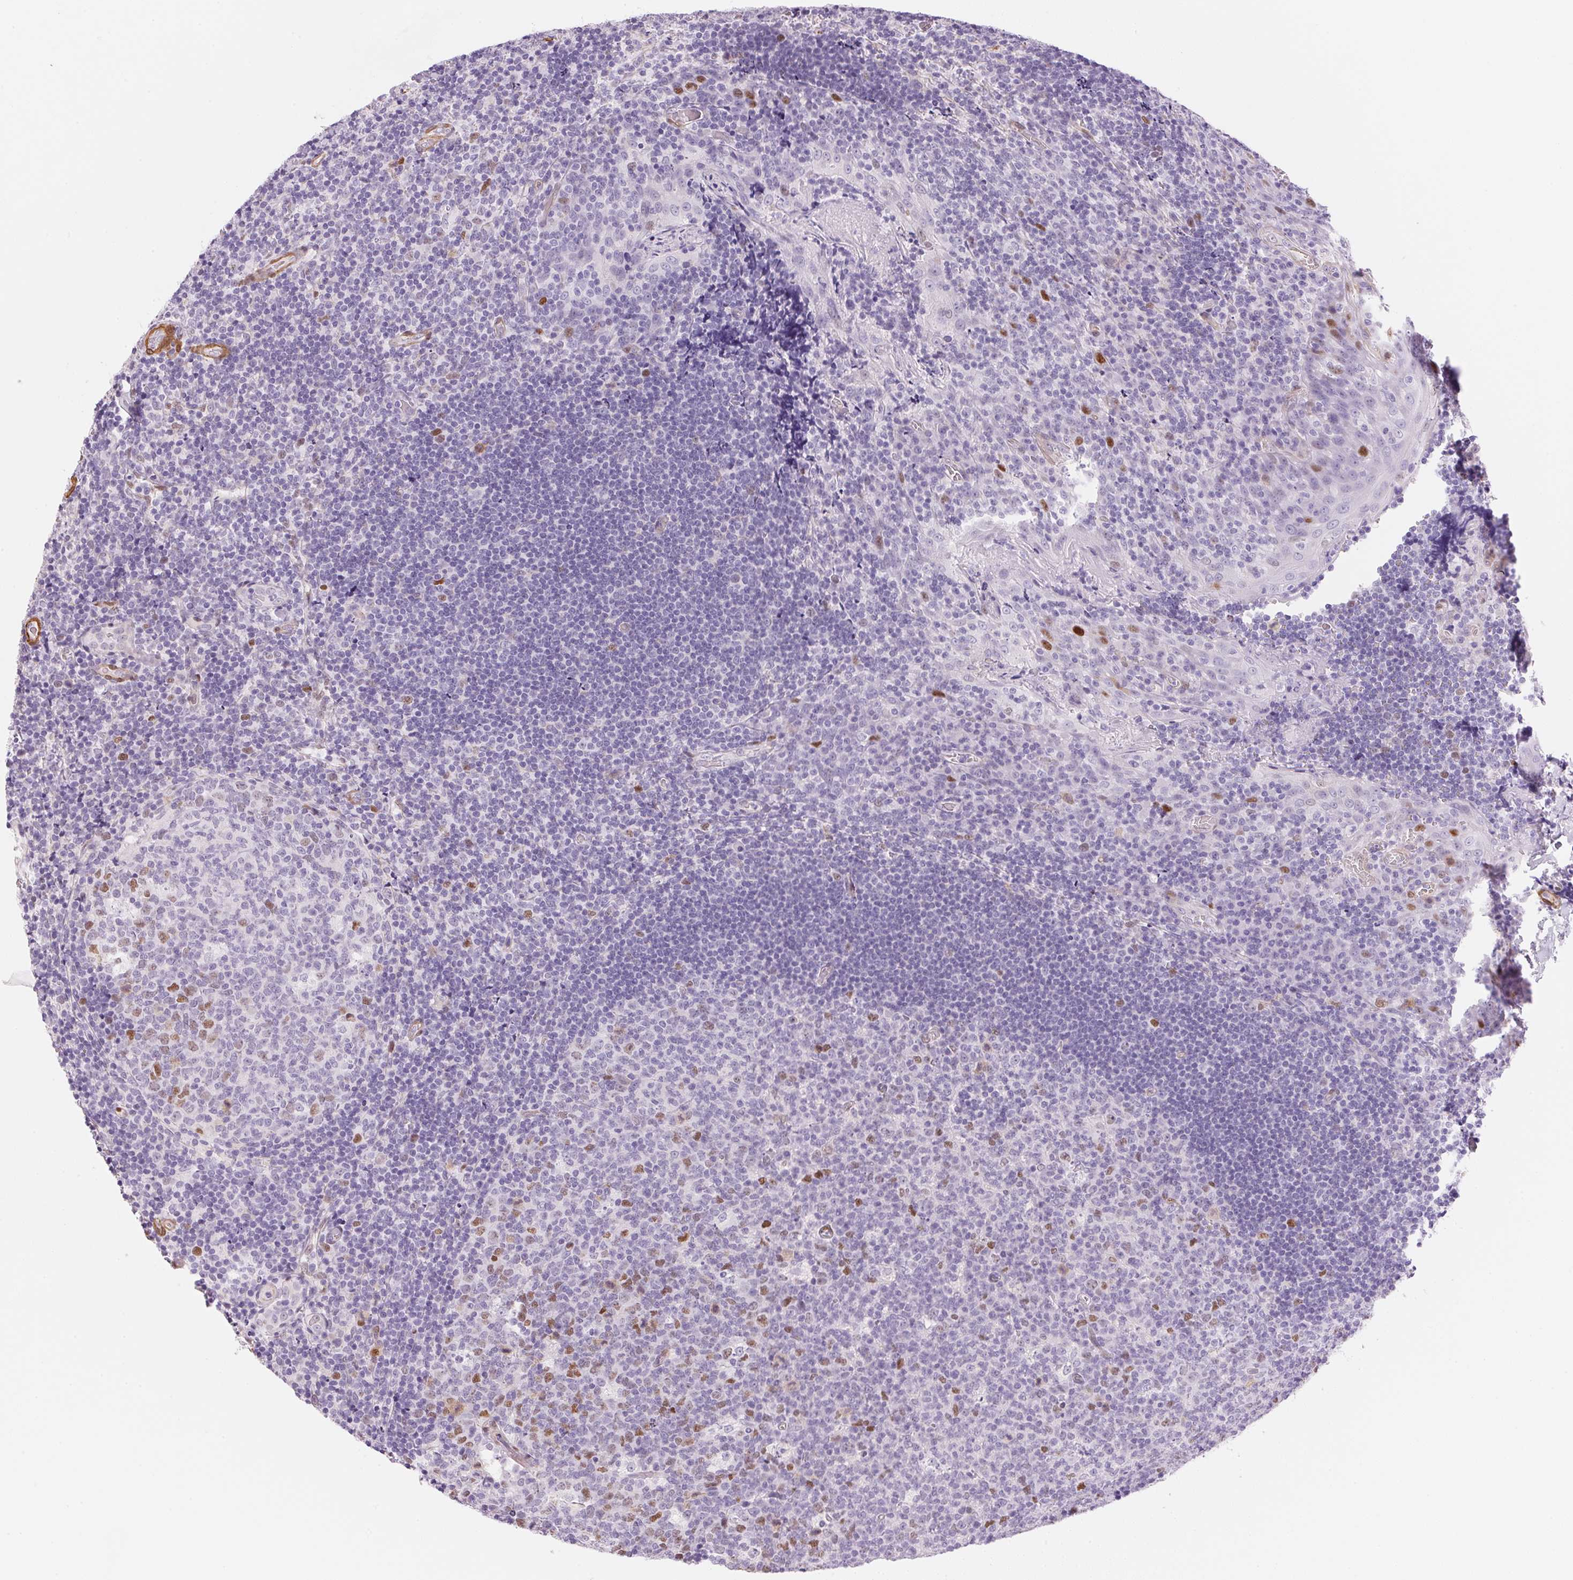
{"staining": {"intensity": "moderate", "quantity": "<25%", "location": "nuclear"}, "tissue": "tonsil", "cell_type": "Germinal center cells", "image_type": "normal", "snomed": [{"axis": "morphology", "description": "Normal tissue, NOS"}, {"axis": "topography", "description": "Tonsil"}], "caption": "Immunohistochemistry histopathology image of unremarkable tonsil: human tonsil stained using immunohistochemistry demonstrates low levels of moderate protein expression localized specifically in the nuclear of germinal center cells, appearing as a nuclear brown color.", "gene": "SMTN", "patient": {"sex": "male", "age": 17}}